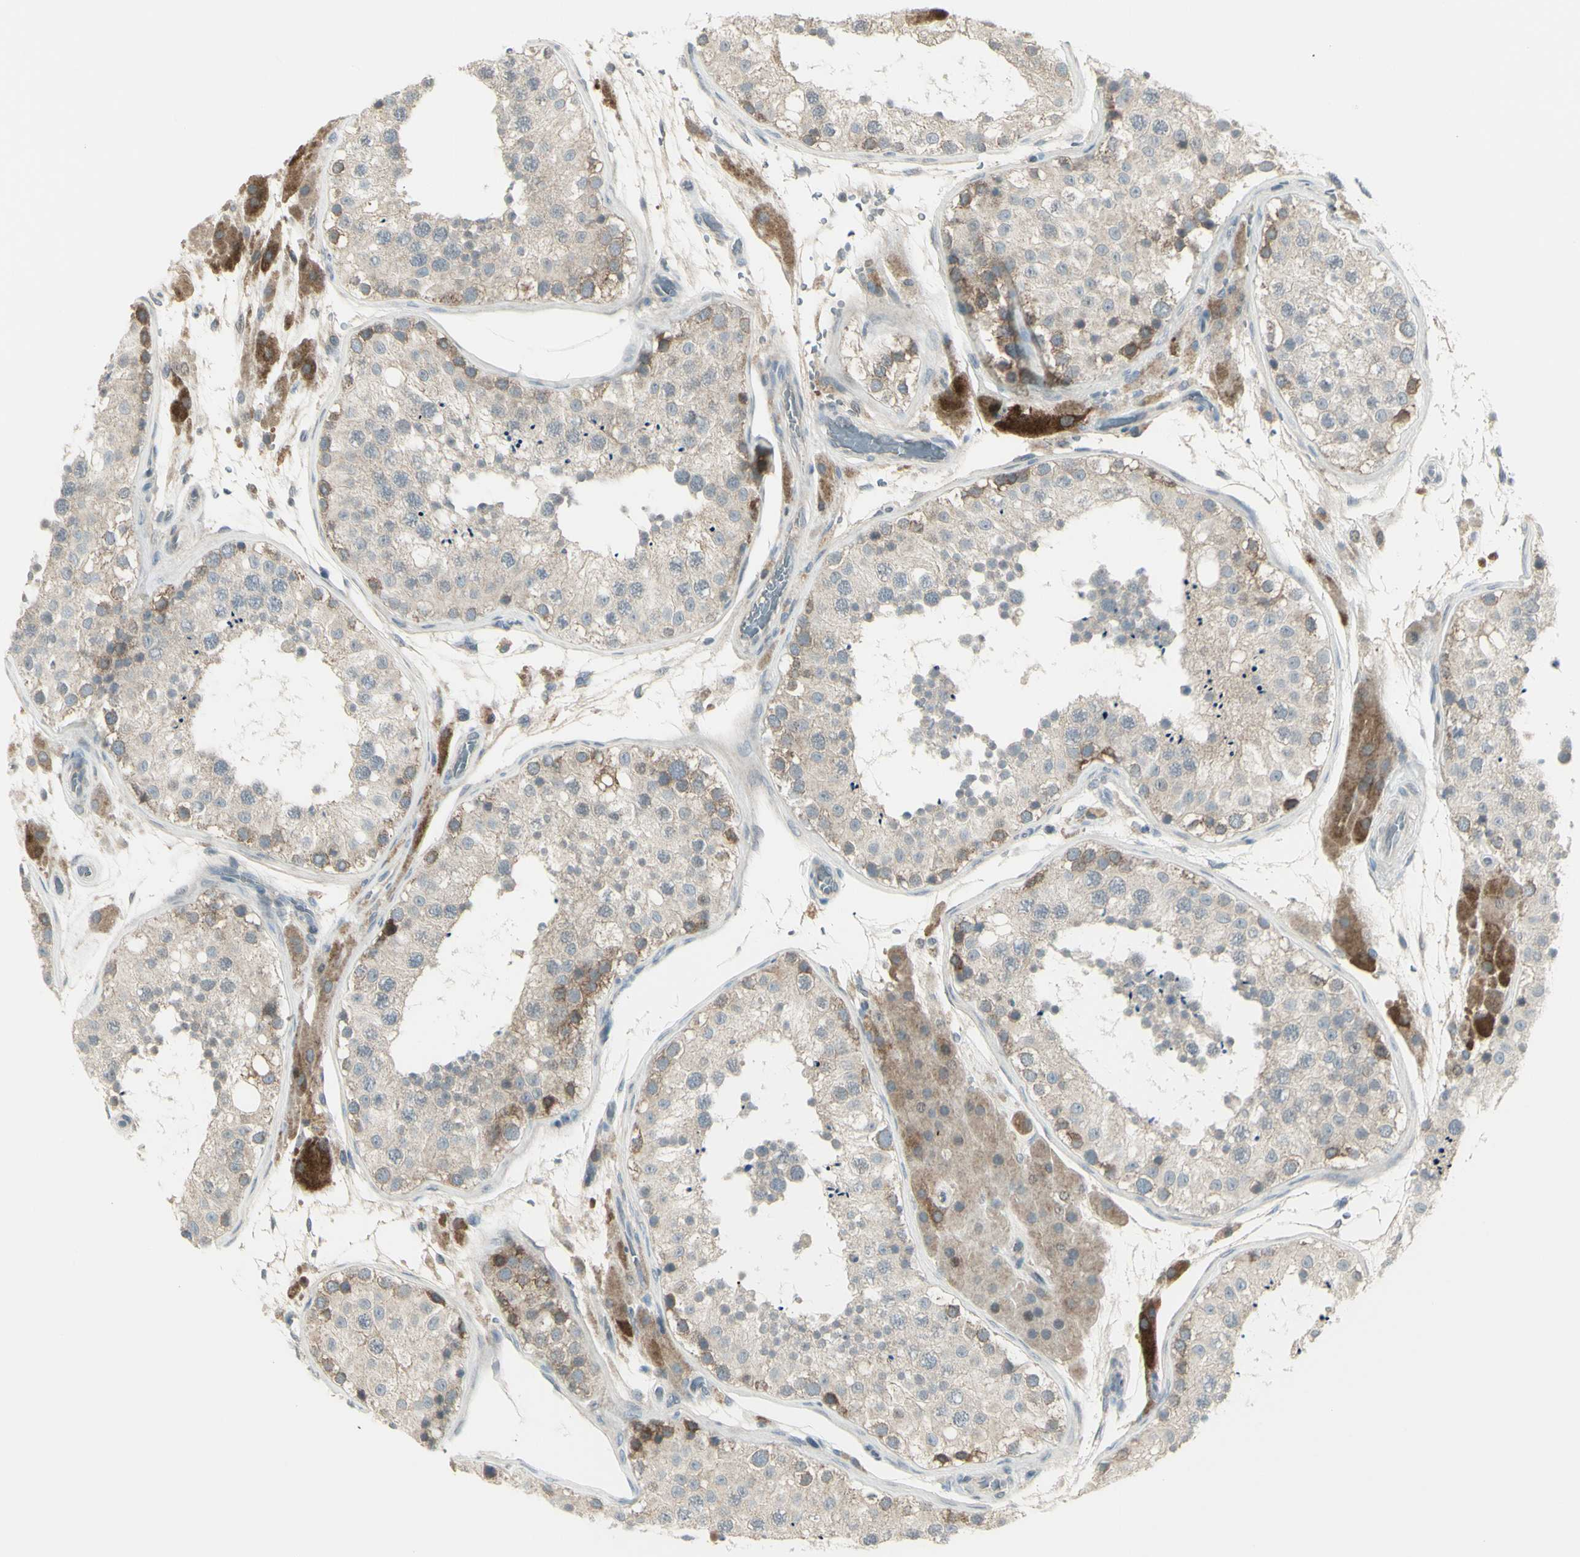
{"staining": {"intensity": "weak", "quantity": ">75%", "location": "cytoplasmic/membranous"}, "tissue": "testis", "cell_type": "Cells in seminiferous ducts", "image_type": "normal", "snomed": [{"axis": "morphology", "description": "Normal tissue, NOS"}, {"axis": "topography", "description": "Testis"}, {"axis": "topography", "description": "Epididymis"}], "caption": "Immunohistochemical staining of benign testis demonstrates low levels of weak cytoplasmic/membranous staining in about >75% of cells in seminiferous ducts.", "gene": "SH3GL2", "patient": {"sex": "male", "age": 26}}